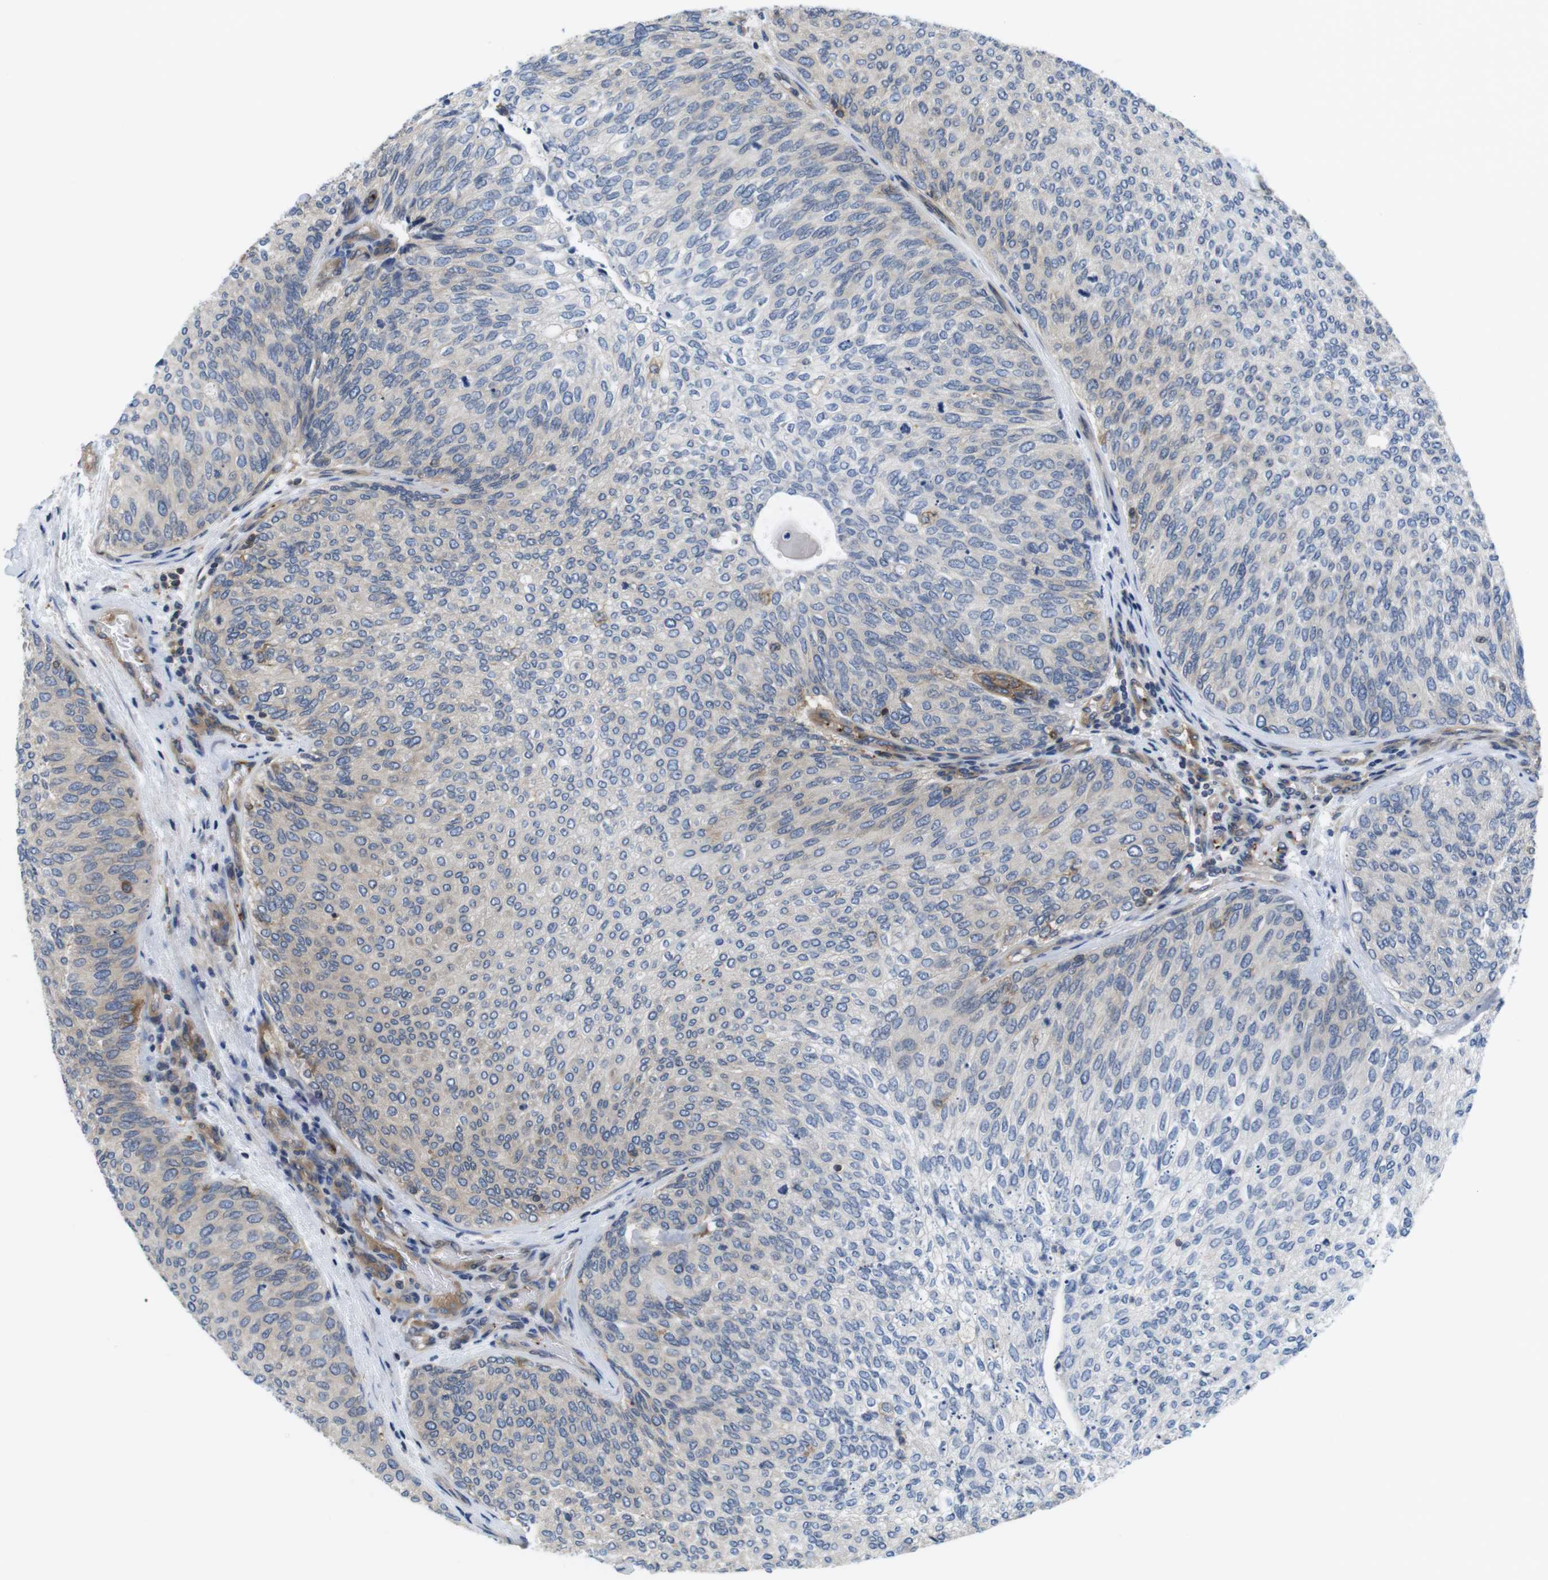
{"staining": {"intensity": "weak", "quantity": "25%-75%", "location": "cytoplasmic/membranous"}, "tissue": "urothelial cancer", "cell_type": "Tumor cells", "image_type": "cancer", "snomed": [{"axis": "morphology", "description": "Urothelial carcinoma, Low grade"}, {"axis": "topography", "description": "Urinary bladder"}], "caption": "This photomicrograph reveals low-grade urothelial carcinoma stained with immunohistochemistry to label a protein in brown. The cytoplasmic/membranous of tumor cells show weak positivity for the protein. Nuclei are counter-stained blue.", "gene": "HERPUD2", "patient": {"sex": "female", "age": 79}}